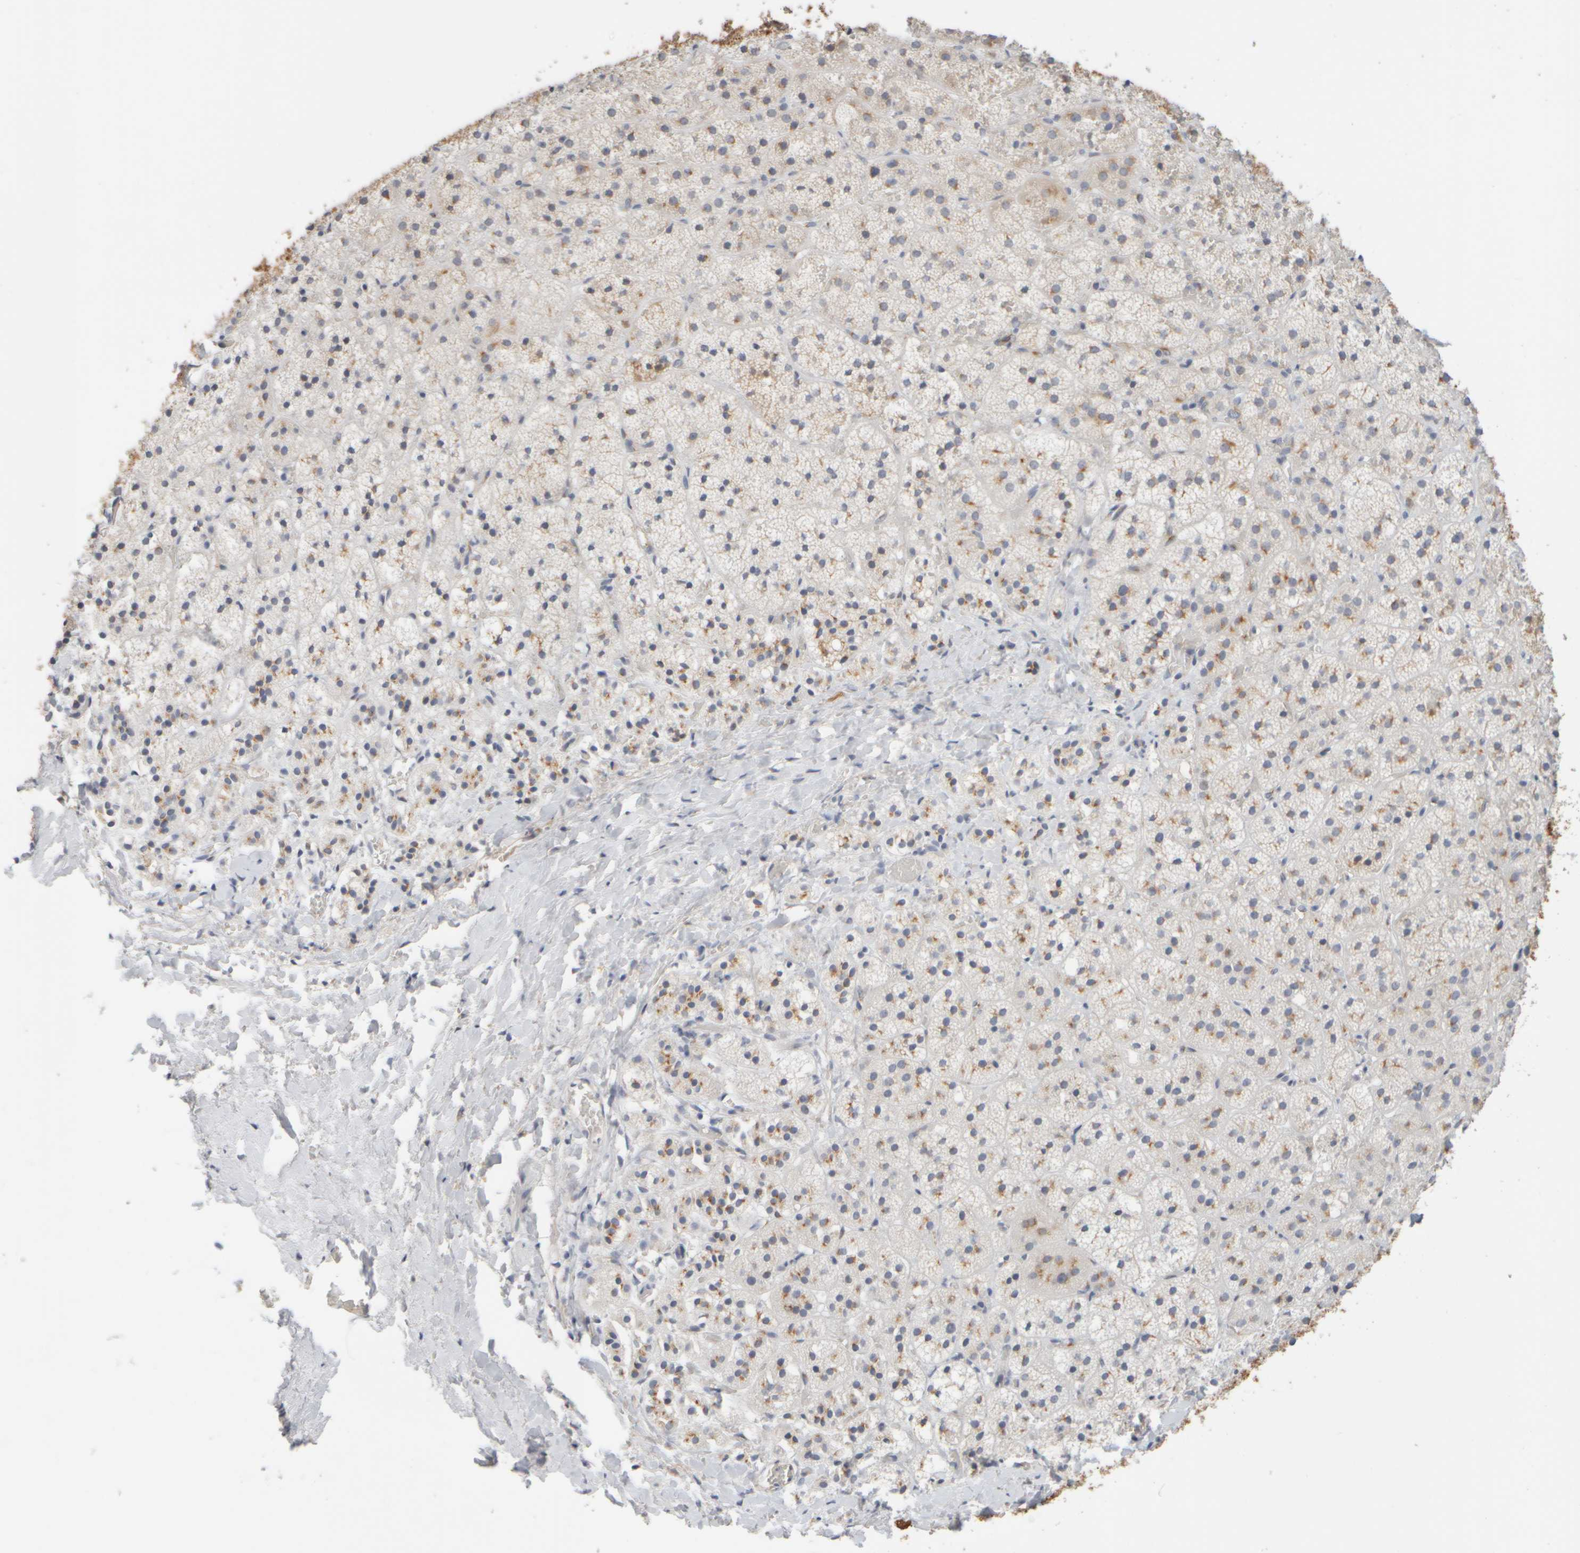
{"staining": {"intensity": "moderate", "quantity": "25%-75%", "location": "cytoplasmic/membranous"}, "tissue": "adrenal gland", "cell_type": "Glandular cells", "image_type": "normal", "snomed": [{"axis": "morphology", "description": "Normal tissue, NOS"}, {"axis": "topography", "description": "Adrenal gland"}], "caption": "IHC image of benign adrenal gland stained for a protein (brown), which shows medium levels of moderate cytoplasmic/membranous expression in about 25%-75% of glandular cells.", "gene": "GOPC", "patient": {"sex": "female", "age": 44}}